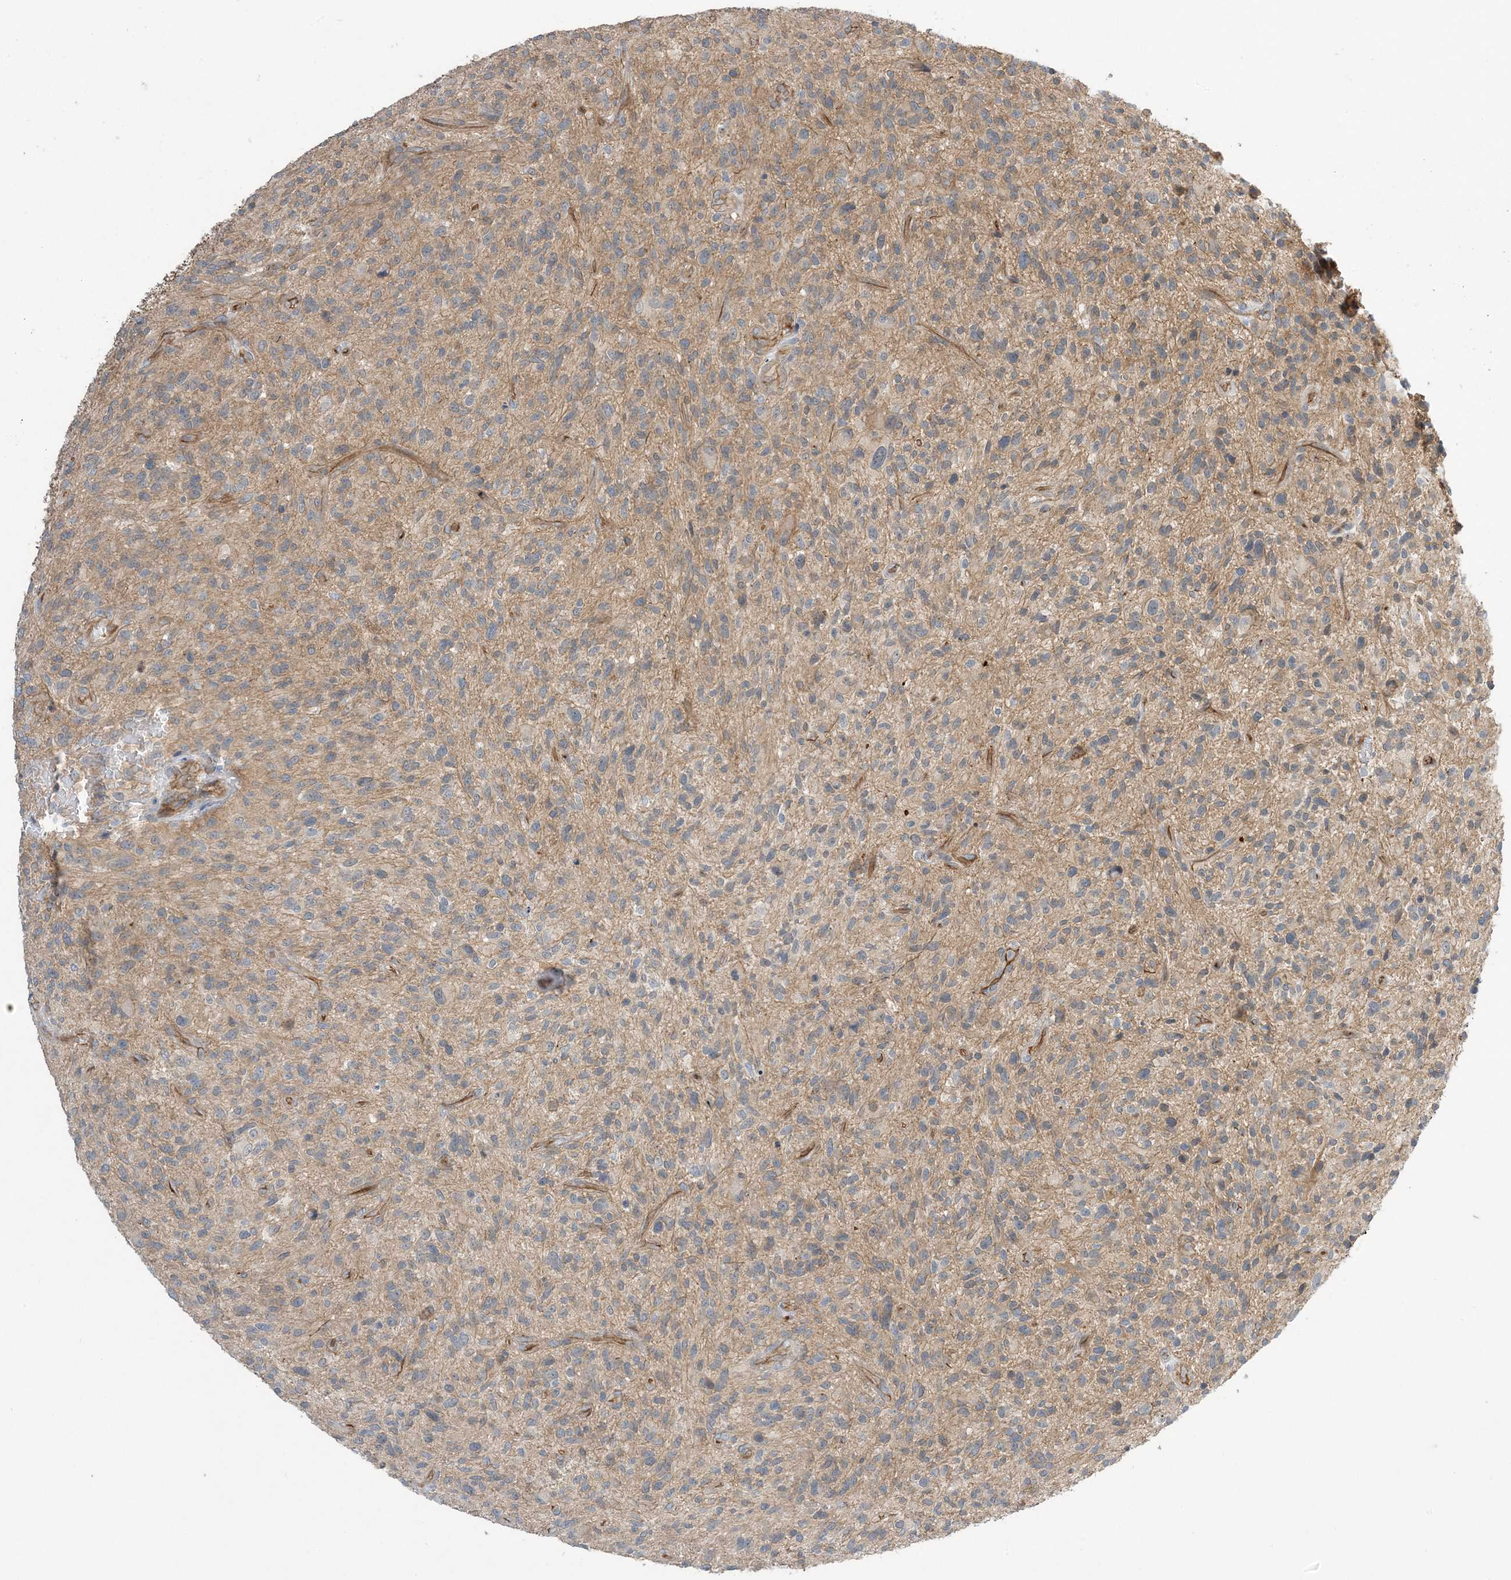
{"staining": {"intensity": "weak", "quantity": "25%-75%", "location": "cytoplasmic/membranous"}, "tissue": "glioma", "cell_type": "Tumor cells", "image_type": "cancer", "snomed": [{"axis": "morphology", "description": "Glioma, malignant, High grade"}, {"axis": "topography", "description": "Brain"}], "caption": "Weak cytoplasmic/membranous expression for a protein is identified in approximately 25%-75% of tumor cells of malignant glioma (high-grade) using immunohistochemistry.", "gene": "AOC1", "patient": {"sex": "male", "age": 47}}